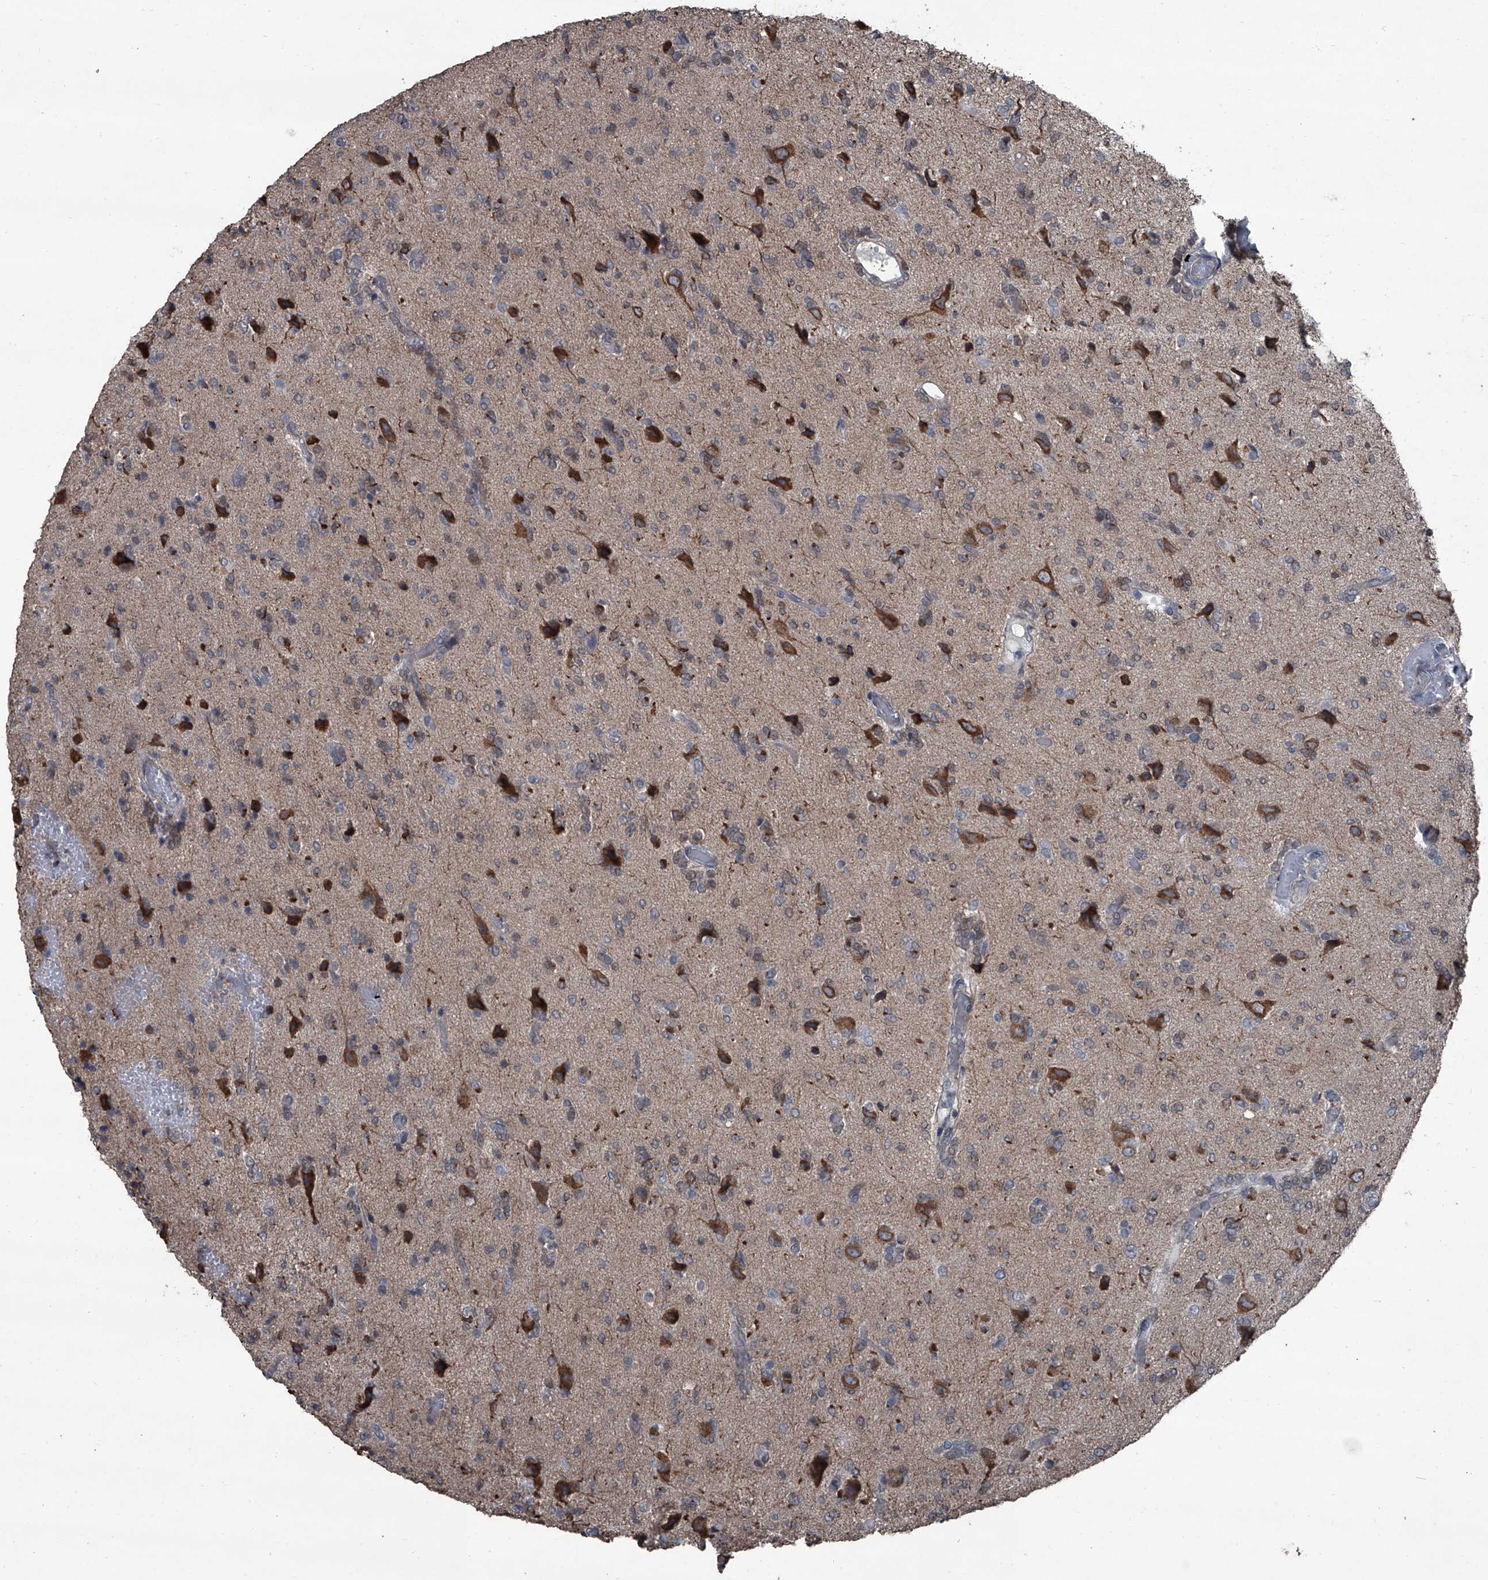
{"staining": {"intensity": "negative", "quantity": "none", "location": "none"}, "tissue": "glioma", "cell_type": "Tumor cells", "image_type": "cancer", "snomed": [{"axis": "morphology", "description": "Glioma, malignant, High grade"}, {"axis": "topography", "description": "Brain"}], "caption": "The photomicrograph exhibits no staining of tumor cells in glioma.", "gene": "OARD1", "patient": {"sex": "female", "age": 59}}